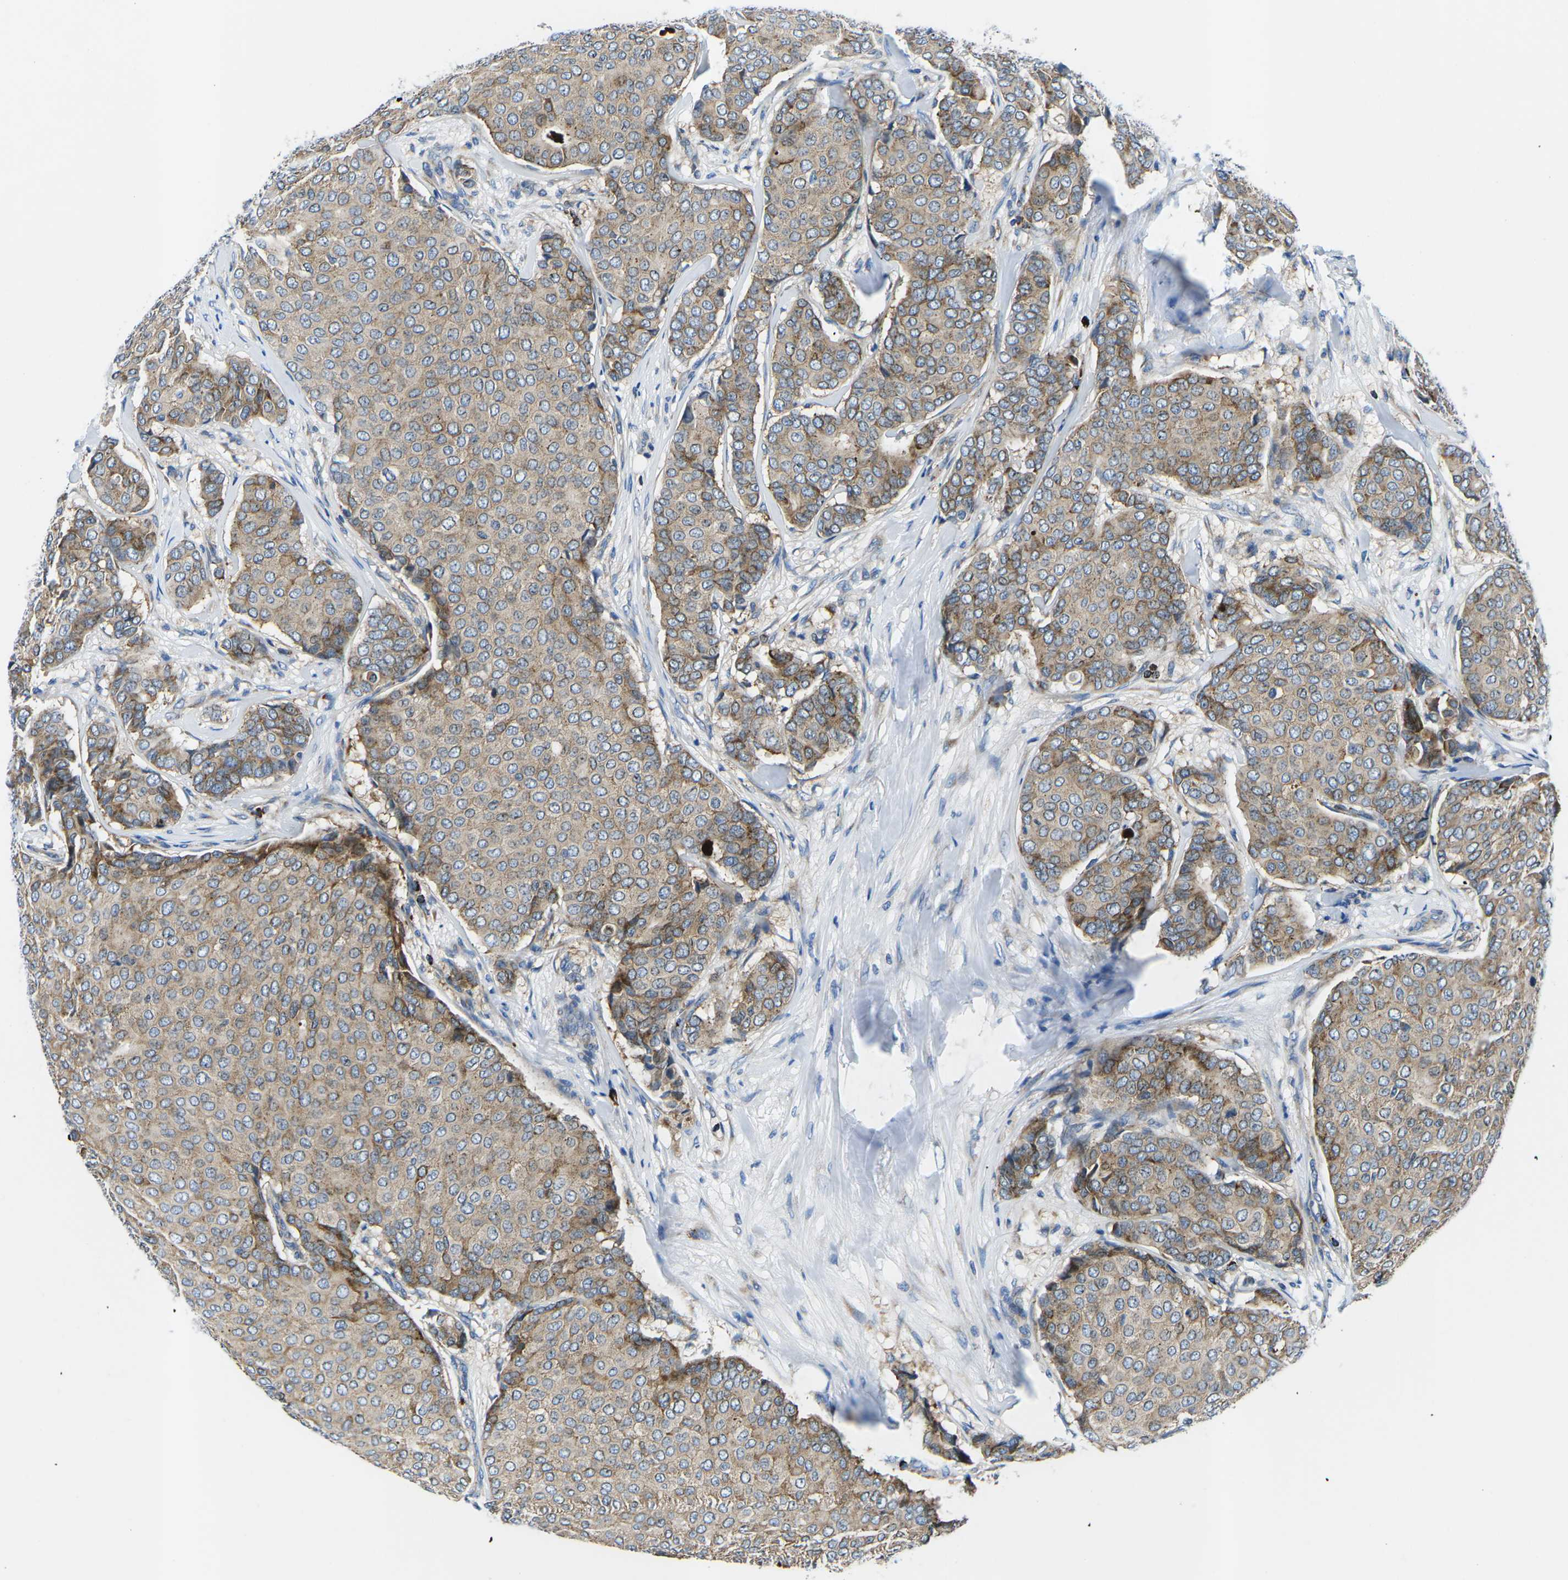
{"staining": {"intensity": "weak", "quantity": ">75%", "location": "cytoplasmic/membranous"}, "tissue": "breast cancer", "cell_type": "Tumor cells", "image_type": "cancer", "snomed": [{"axis": "morphology", "description": "Duct carcinoma"}, {"axis": "topography", "description": "Breast"}], "caption": "Tumor cells exhibit low levels of weak cytoplasmic/membranous expression in approximately >75% of cells in intraductal carcinoma (breast). Immunohistochemistry (ihc) stains the protein in brown and the nuclei are stained blue.", "gene": "MC4R", "patient": {"sex": "female", "age": 75}}